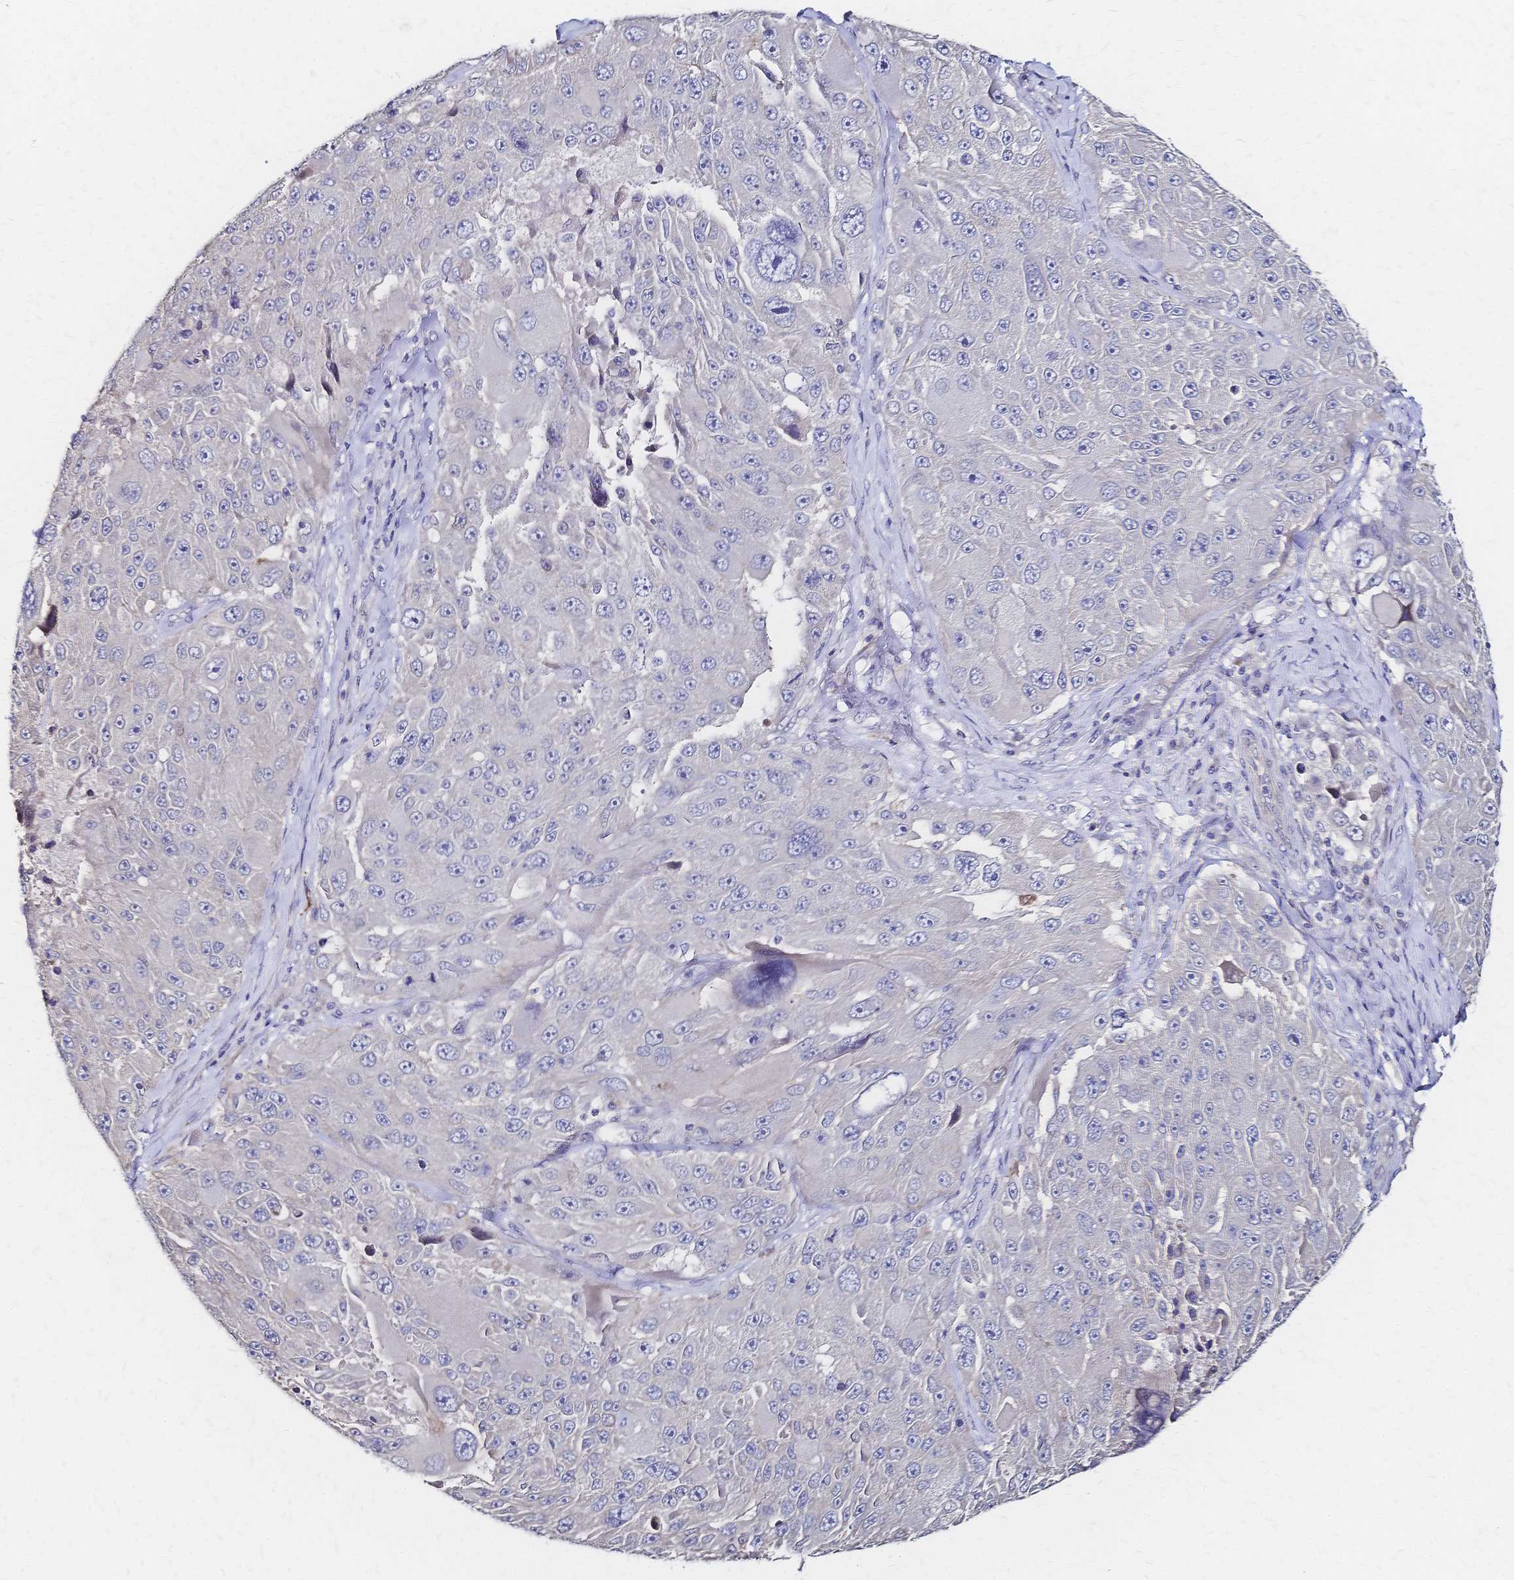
{"staining": {"intensity": "negative", "quantity": "none", "location": "none"}, "tissue": "melanoma", "cell_type": "Tumor cells", "image_type": "cancer", "snomed": [{"axis": "morphology", "description": "Malignant melanoma, Metastatic site"}, {"axis": "topography", "description": "Lymph node"}], "caption": "Tumor cells are negative for protein expression in human malignant melanoma (metastatic site).", "gene": "SLC5A1", "patient": {"sex": "male", "age": 62}}